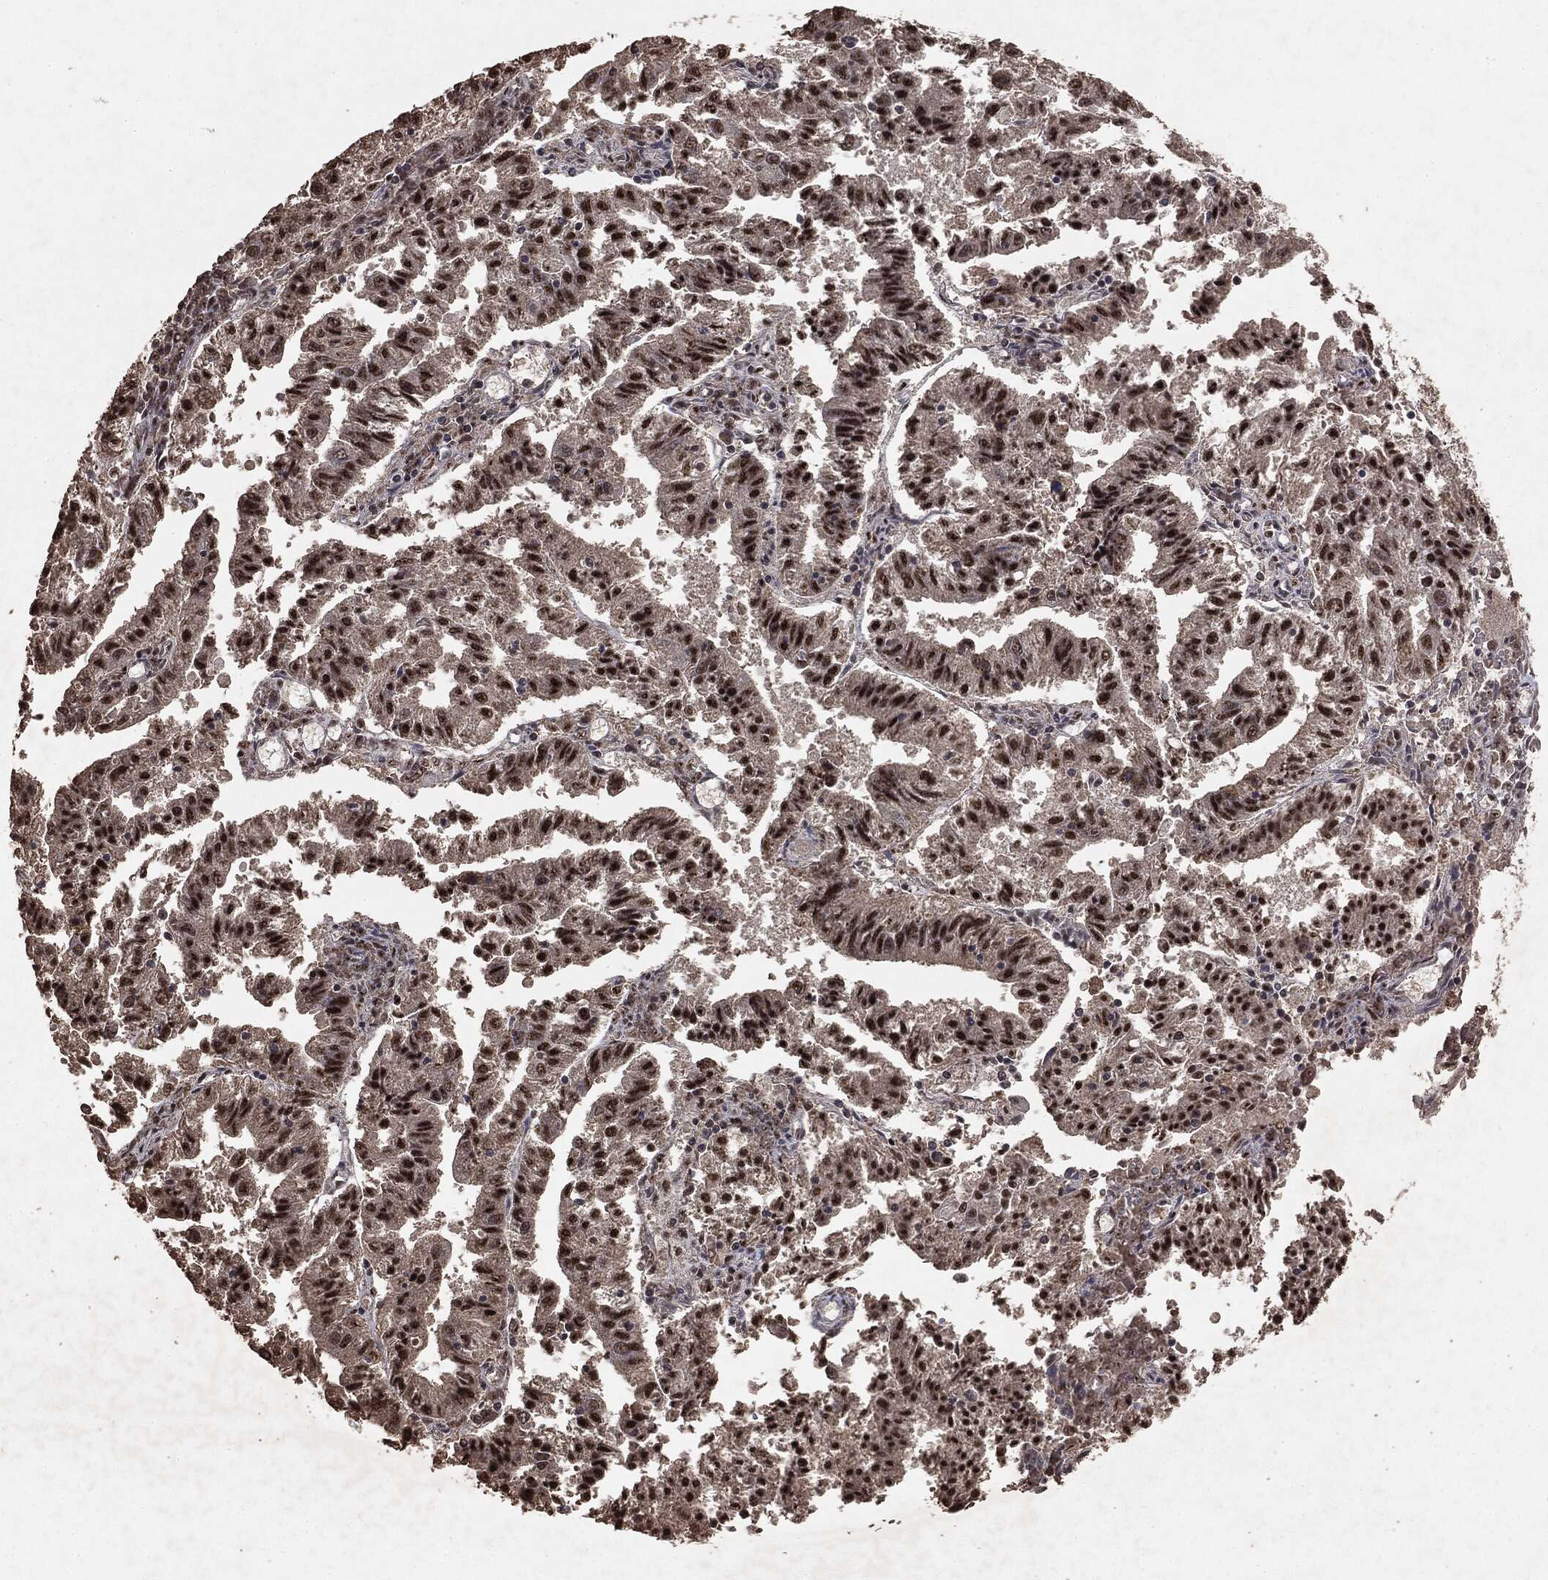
{"staining": {"intensity": "strong", "quantity": ">75%", "location": "nuclear"}, "tissue": "endometrial cancer", "cell_type": "Tumor cells", "image_type": "cancer", "snomed": [{"axis": "morphology", "description": "Adenocarcinoma, NOS"}, {"axis": "topography", "description": "Endometrium"}], "caption": "This is a photomicrograph of immunohistochemistry (IHC) staining of endometrial adenocarcinoma, which shows strong positivity in the nuclear of tumor cells.", "gene": "RAD18", "patient": {"sex": "female", "age": 82}}